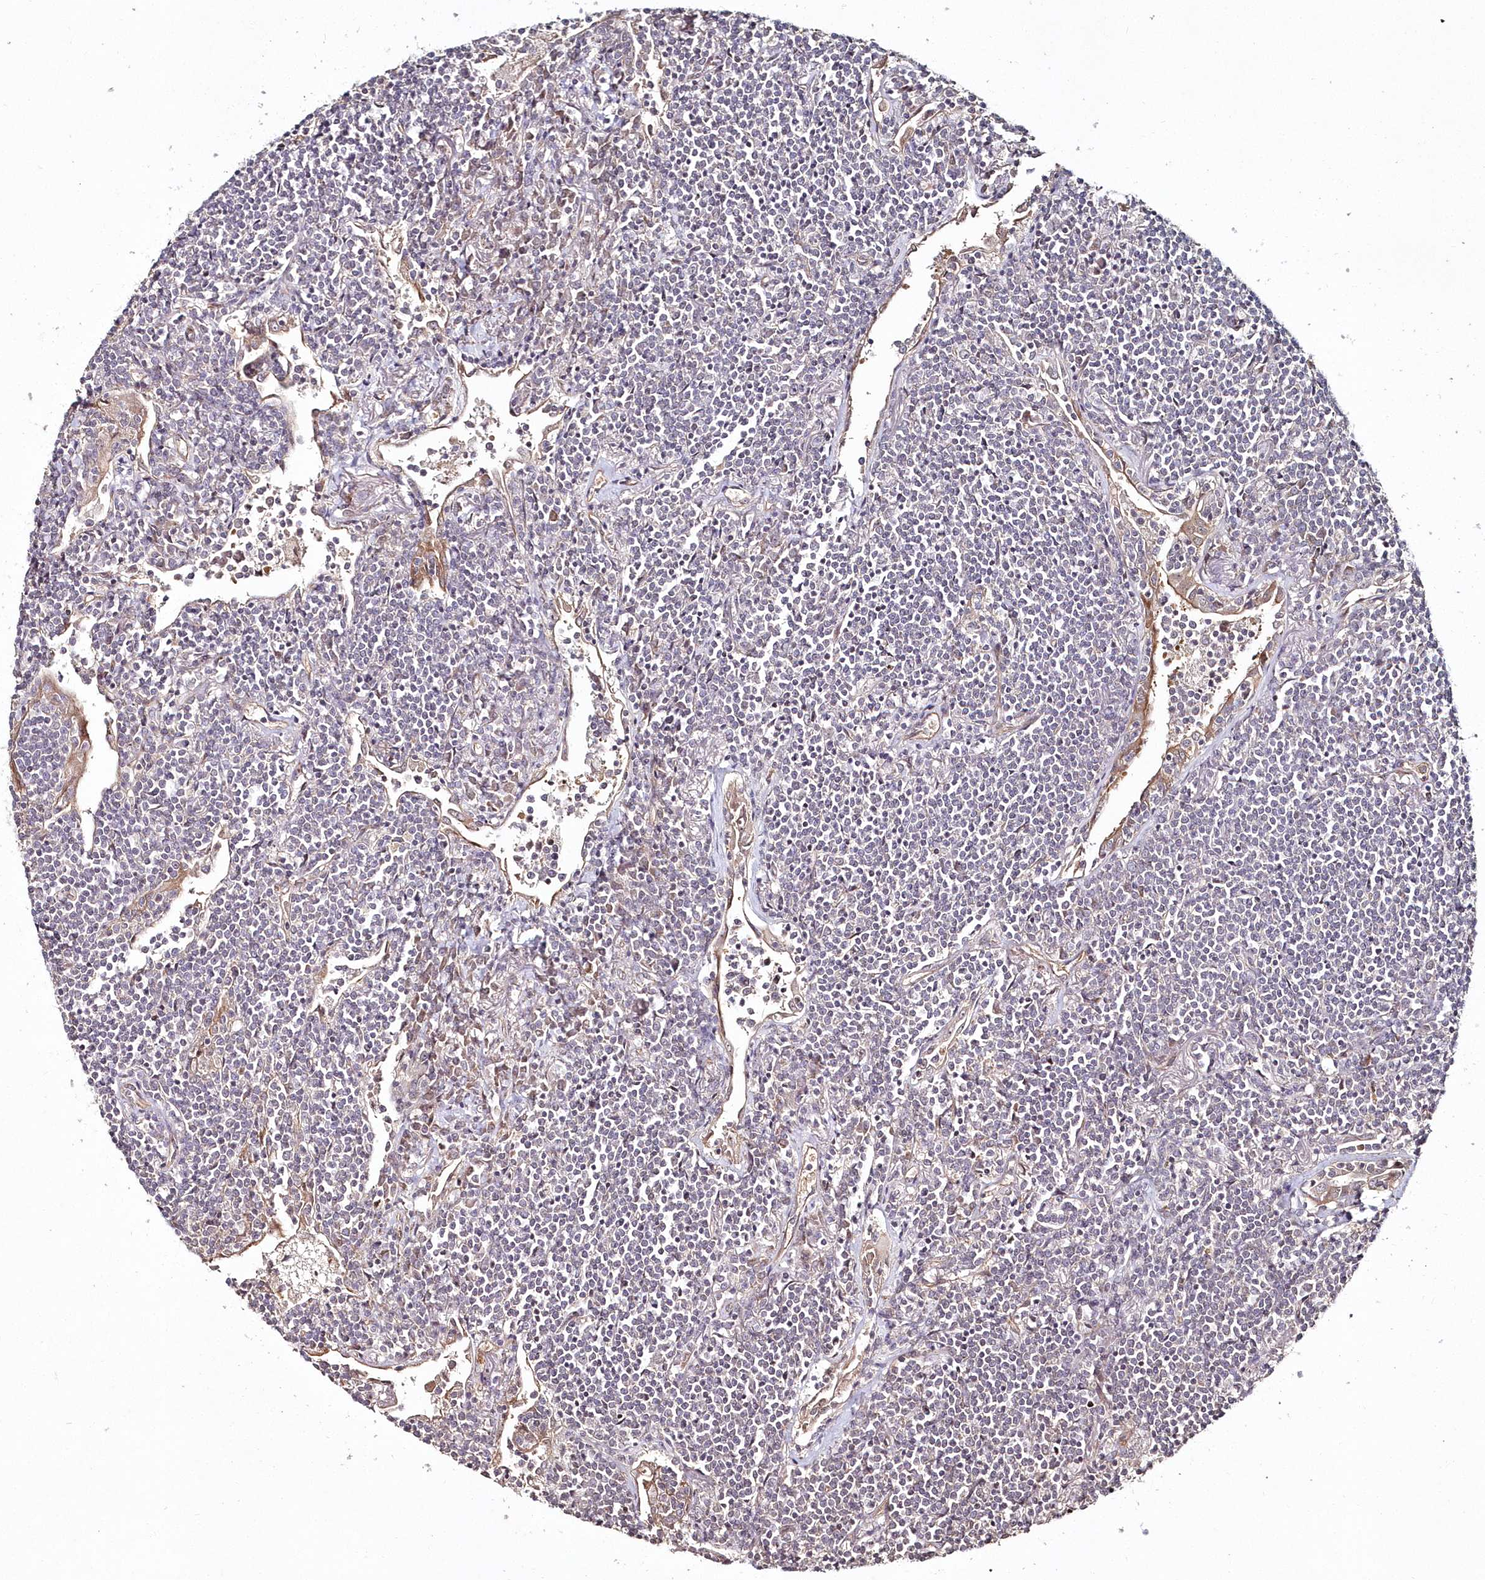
{"staining": {"intensity": "negative", "quantity": "none", "location": "none"}, "tissue": "lymphoma", "cell_type": "Tumor cells", "image_type": "cancer", "snomed": [{"axis": "morphology", "description": "Malignant lymphoma, non-Hodgkin's type, Low grade"}, {"axis": "topography", "description": "Lung"}], "caption": "IHC of low-grade malignant lymphoma, non-Hodgkin's type demonstrates no positivity in tumor cells.", "gene": "HYCC2", "patient": {"sex": "female", "age": 71}}